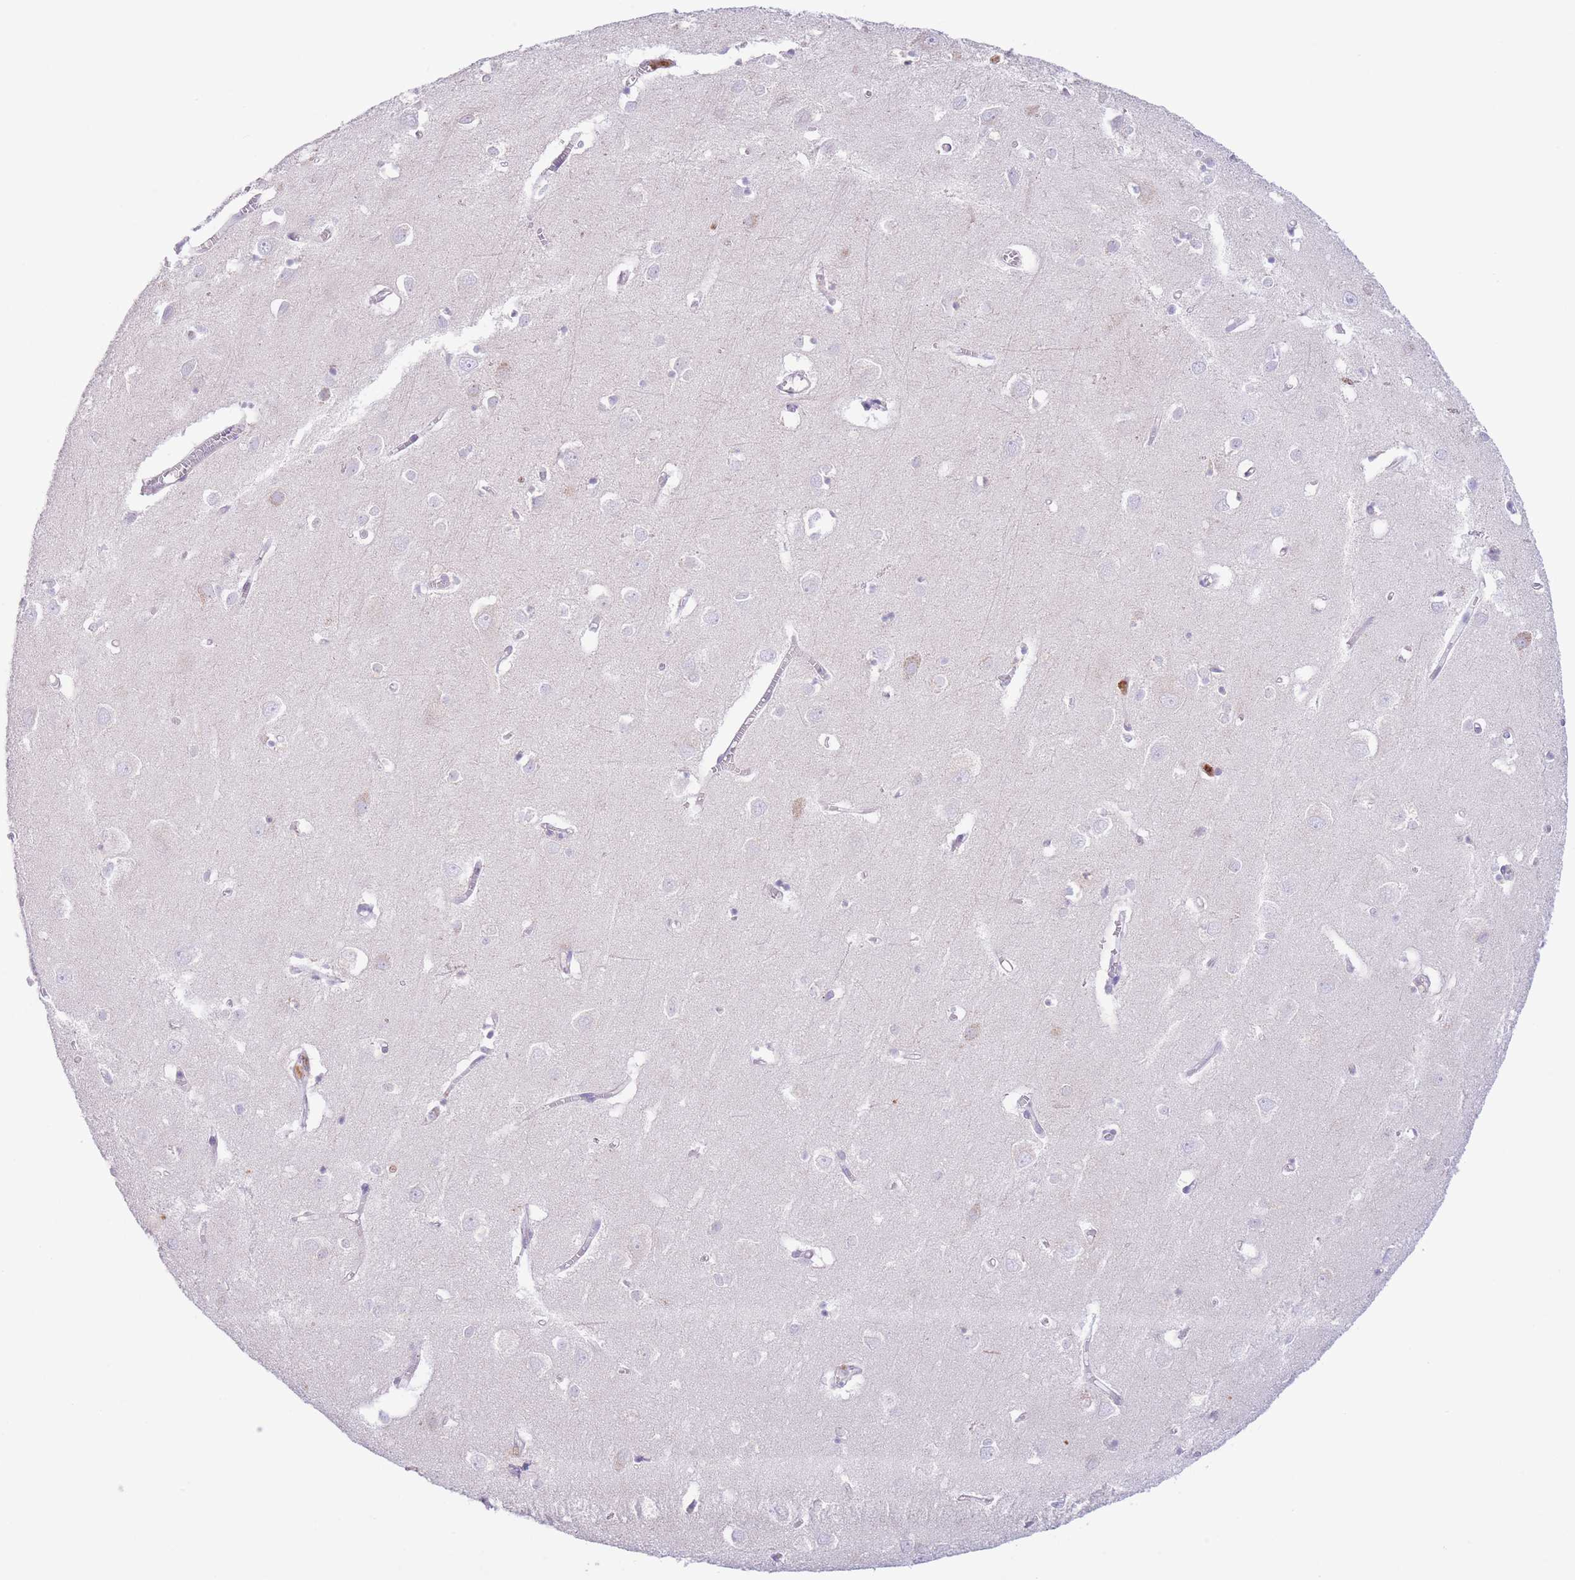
{"staining": {"intensity": "moderate", "quantity": "25%-75%", "location": "cytoplasmic/membranous"}, "tissue": "cerebral cortex", "cell_type": "Endothelial cells", "image_type": "normal", "snomed": [{"axis": "morphology", "description": "Normal tissue, NOS"}, {"axis": "topography", "description": "Cerebral cortex"}], "caption": "Endothelial cells show medium levels of moderate cytoplasmic/membranous expression in about 25%-75% of cells in unremarkable human cerebral cortex.", "gene": "LCLAT1", "patient": {"sex": "male", "age": 70}}